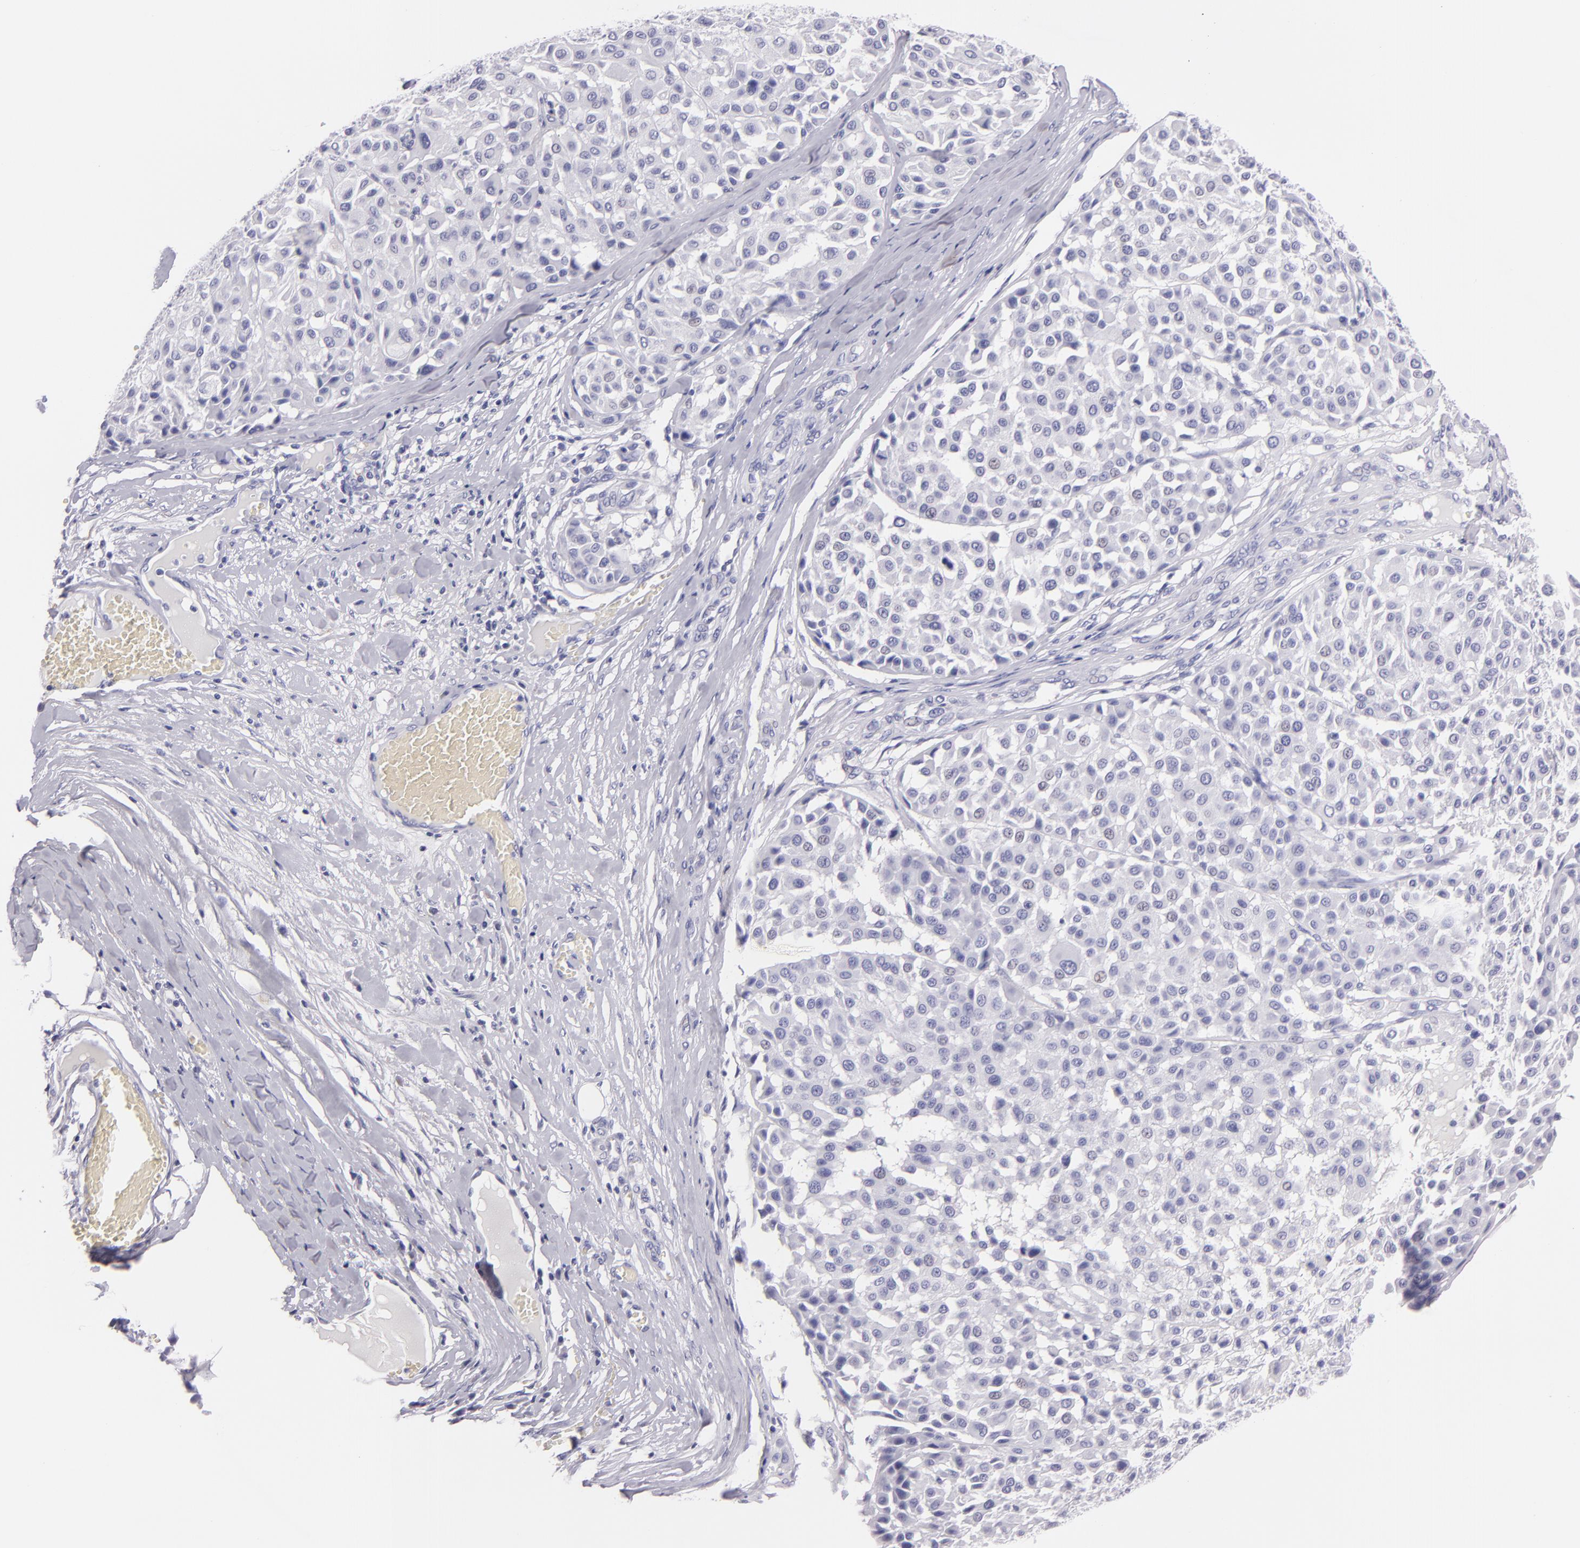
{"staining": {"intensity": "negative", "quantity": "none", "location": "none"}, "tissue": "melanoma", "cell_type": "Tumor cells", "image_type": "cancer", "snomed": [{"axis": "morphology", "description": "Malignant melanoma, Metastatic site"}, {"axis": "topography", "description": "Soft tissue"}], "caption": "Human malignant melanoma (metastatic site) stained for a protein using IHC reveals no staining in tumor cells.", "gene": "MUC5AC", "patient": {"sex": "male", "age": 41}}